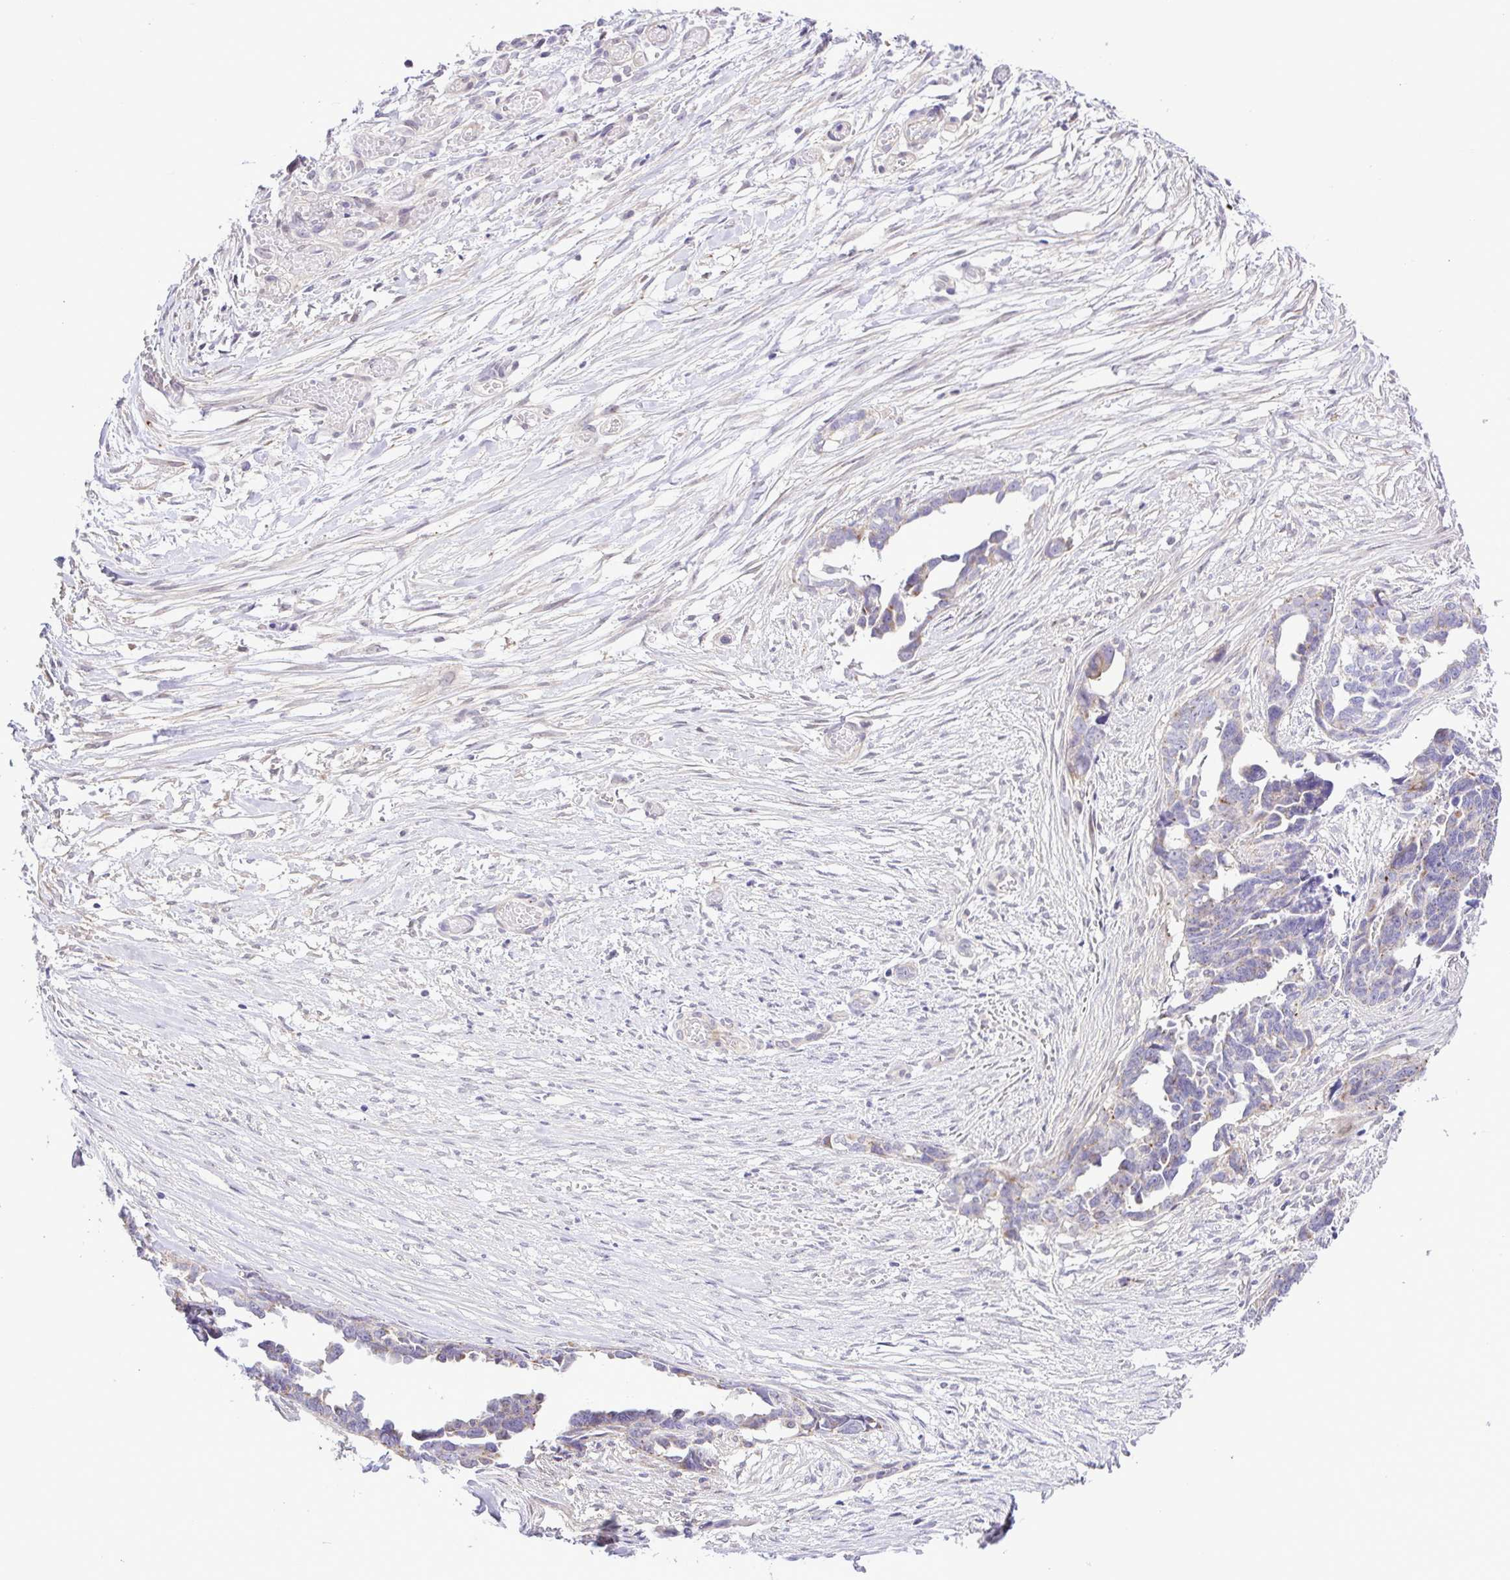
{"staining": {"intensity": "moderate", "quantity": "<25%", "location": "cytoplasmic/membranous"}, "tissue": "ovarian cancer", "cell_type": "Tumor cells", "image_type": "cancer", "snomed": [{"axis": "morphology", "description": "Cystadenocarcinoma, serous, NOS"}, {"axis": "topography", "description": "Ovary"}], "caption": "Serous cystadenocarcinoma (ovarian) was stained to show a protein in brown. There is low levels of moderate cytoplasmic/membranous staining in about <25% of tumor cells. Nuclei are stained in blue.", "gene": "DCLK2", "patient": {"sex": "female", "age": 69}}